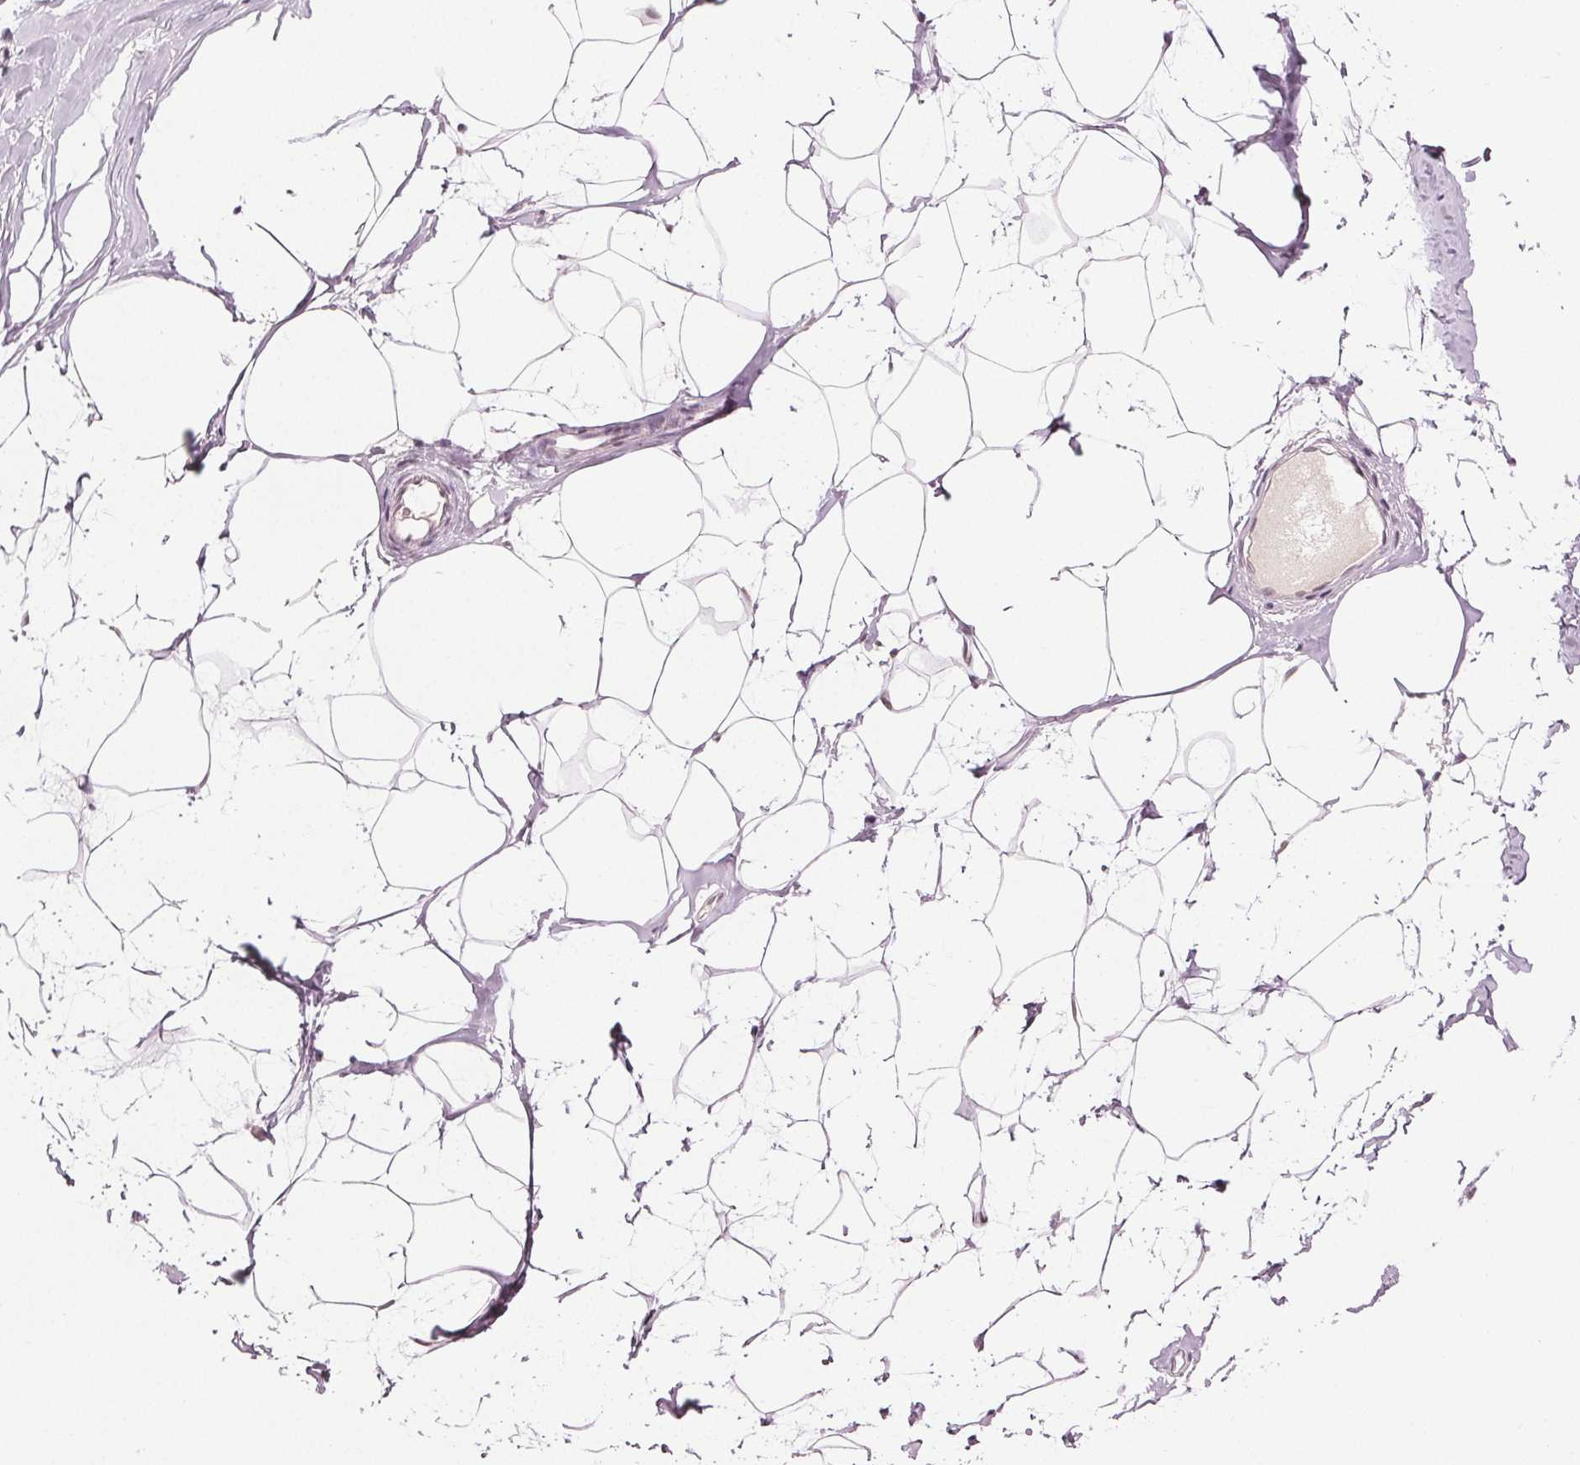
{"staining": {"intensity": "weak", "quantity": "25%-75%", "location": "nuclear"}, "tissue": "breast", "cell_type": "Adipocytes", "image_type": "normal", "snomed": [{"axis": "morphology", "description": "Normal tissue, NOS"}, {"axis": "topography", "description": "Breast"}], "caption": "A brown stain shows weak nuclear positivity of a protein in adipocytes of benign breast. (brown staining indicates protein expression, while blue staining denotes nuclei).", "gene": "IWS1", "patient": {"sex": "female", "age": 32}}